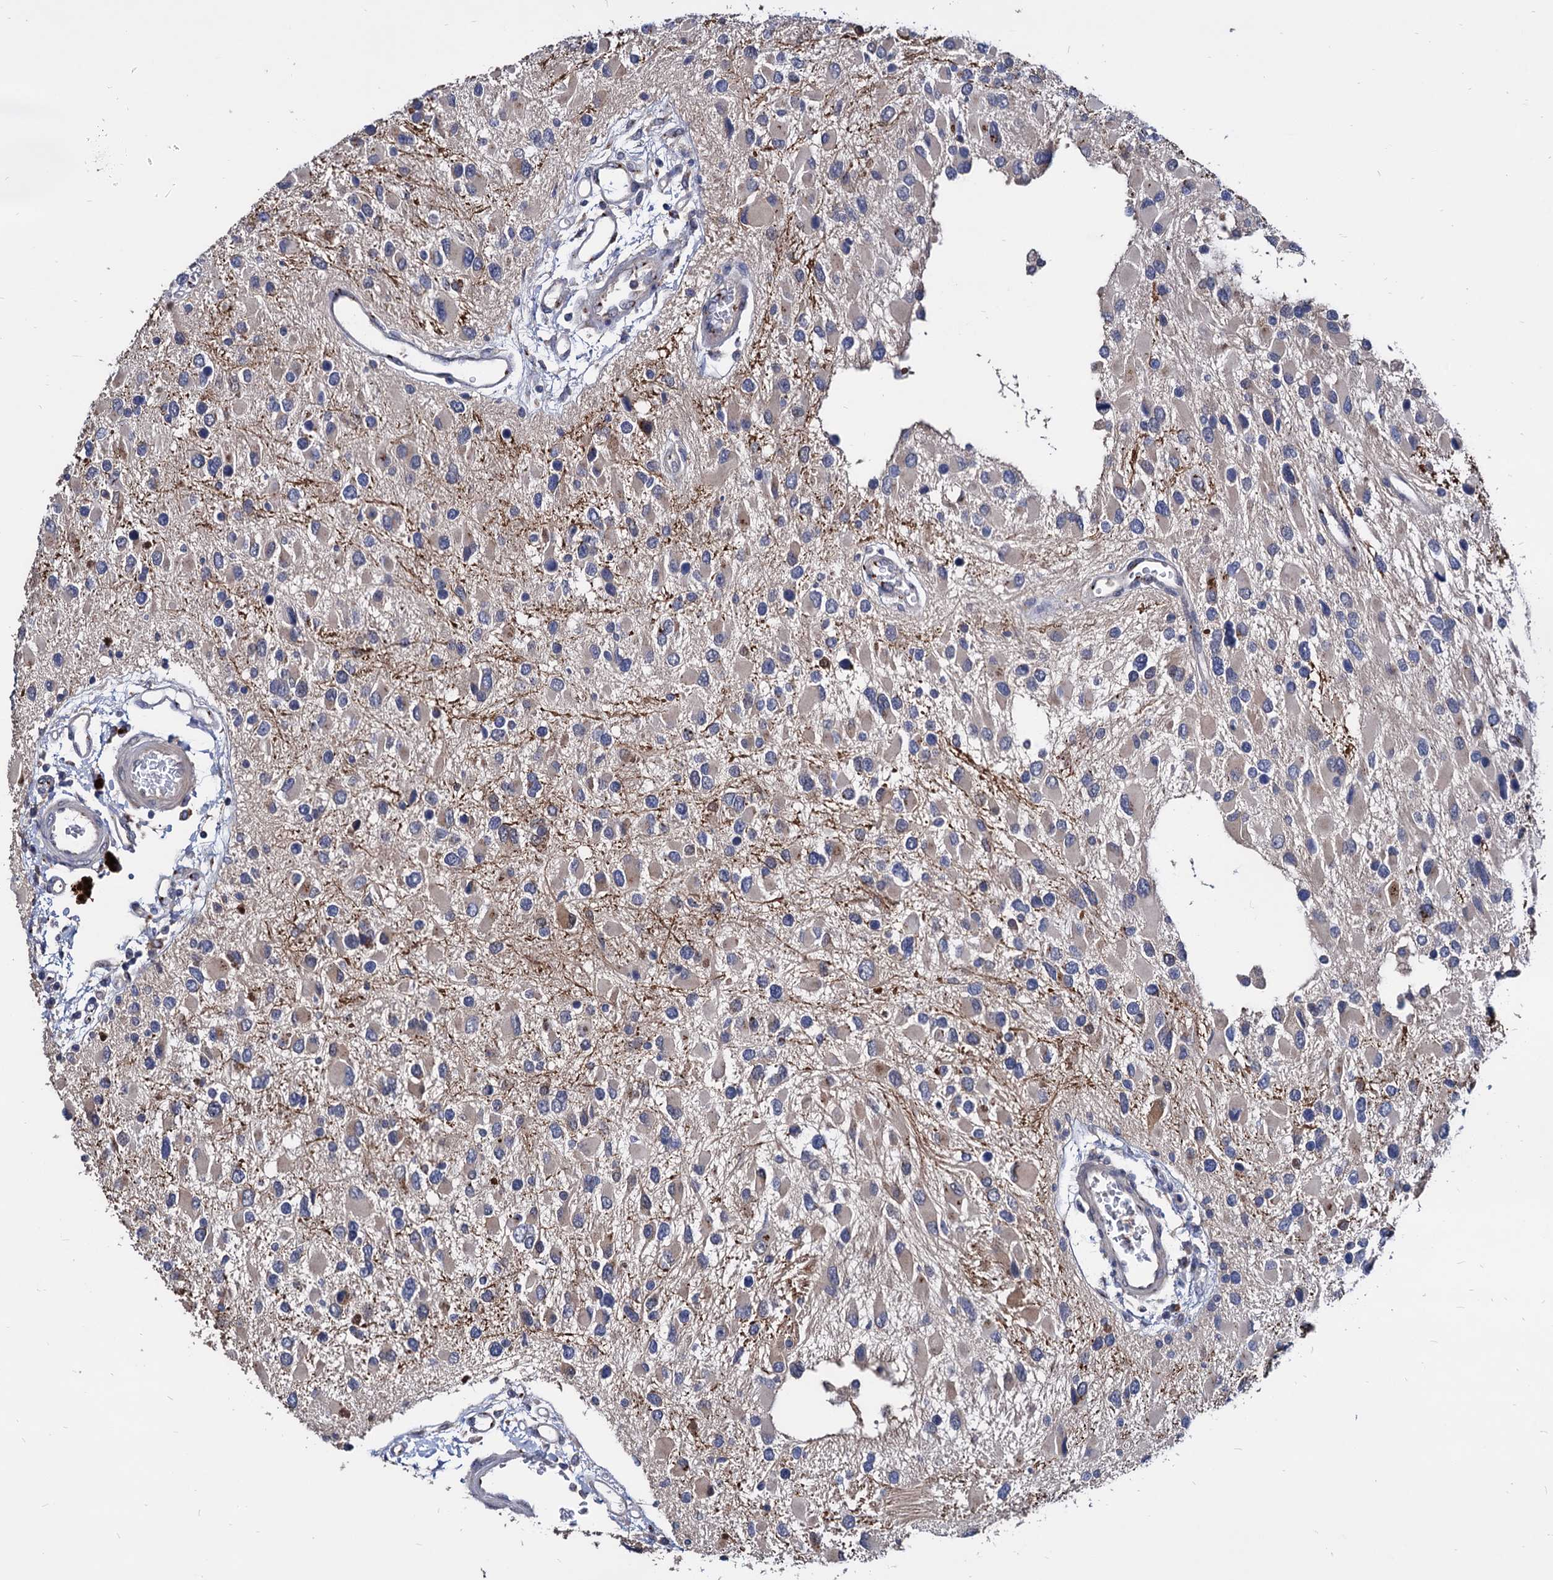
{"staining": {"intensity": "negative", "quantity": "none", "location": "none"}, "tissue": "glioma", "cell_type": "Tumor cells", "image_type": "cancer", "snomed": [{"axis": "morphology", "description": "Glioma, malignant, High grade"}, {"axis": "topography", "description": "Brain"}], "caption": "High magnification brightfield microscopy of malignant high-grade glioma stained with DAB (brown) and counterstained with hematoxylin (blue): tumor cells show no significant expression.", "gene": "ESD", "patient": {"sex": "male", "age": 53}}